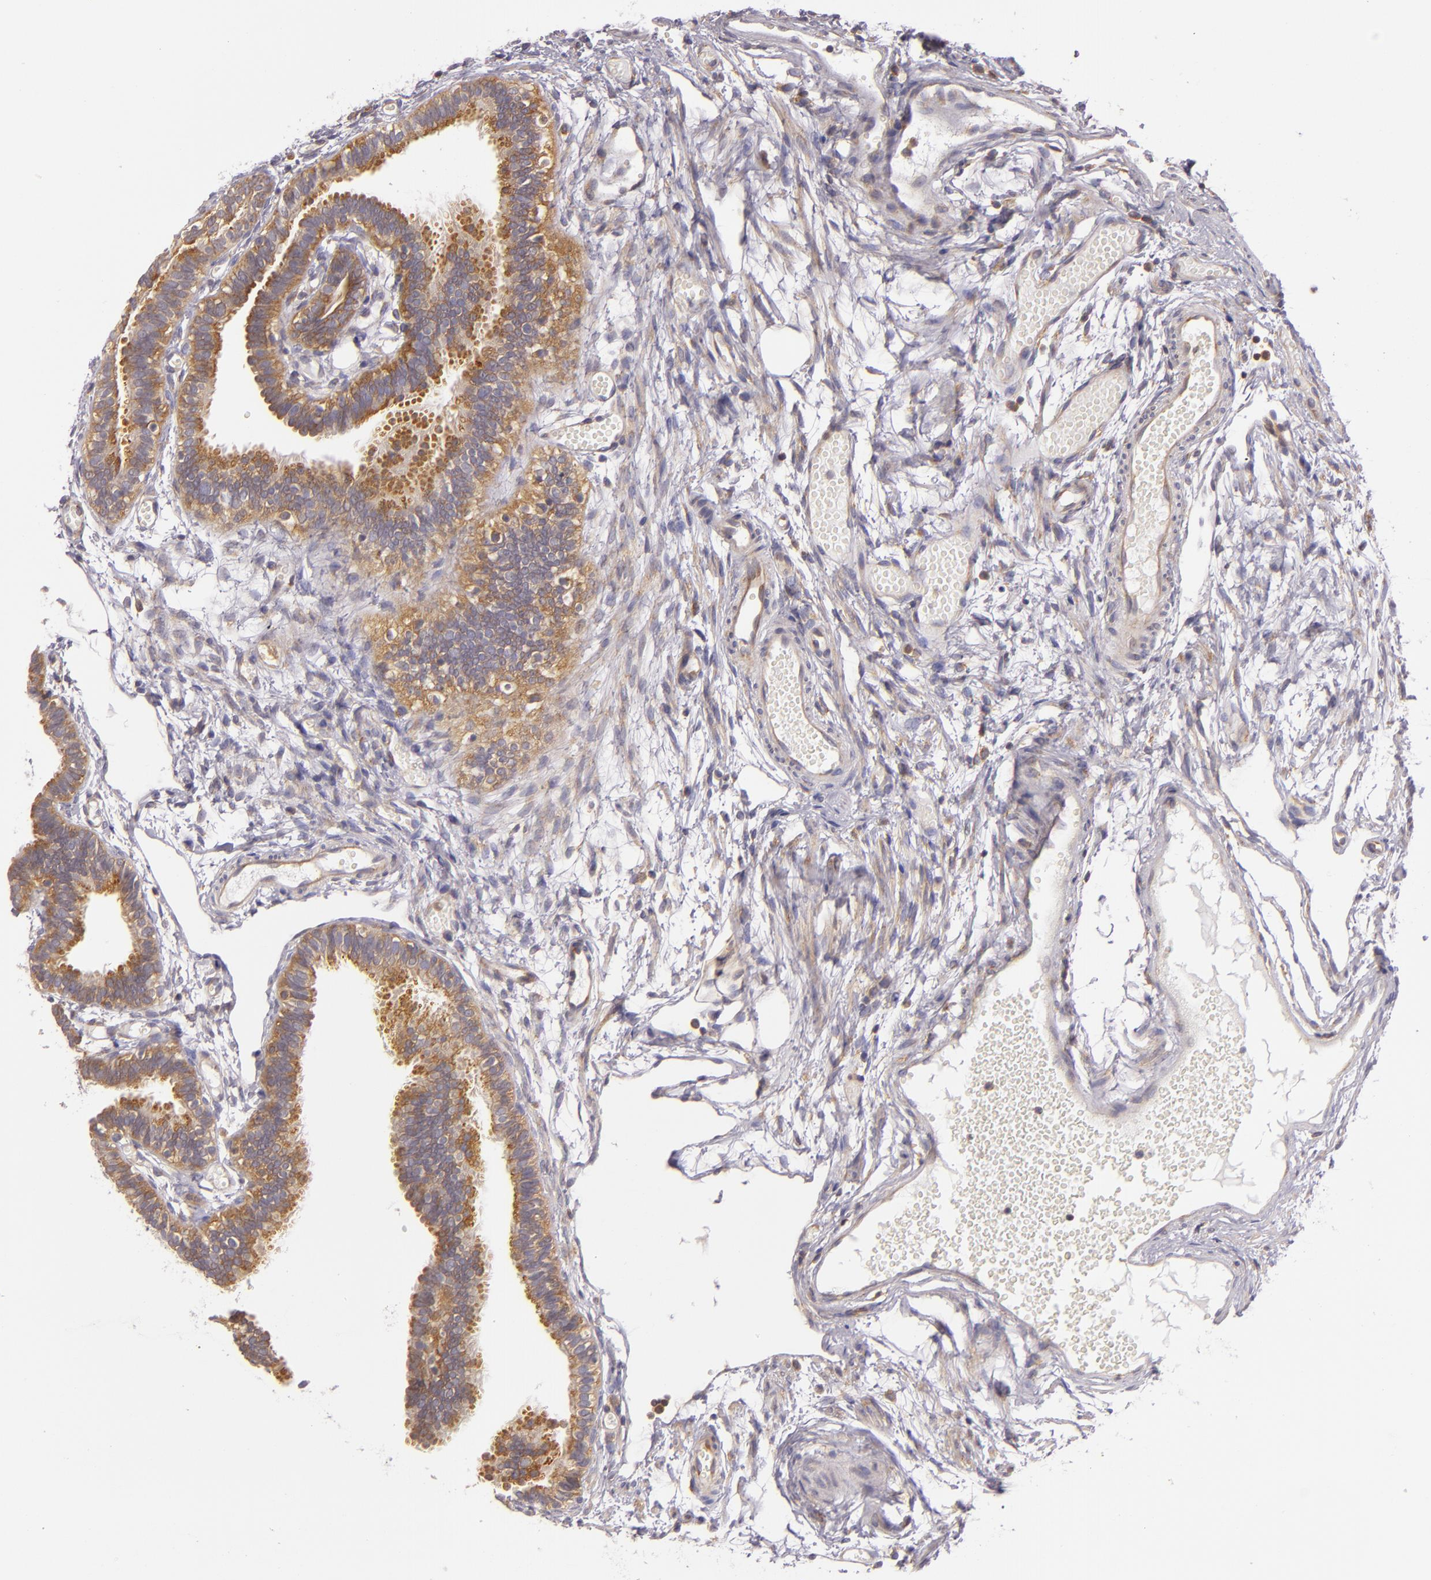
{"staining": {"intensity": "moderate", "quantity": ">75%", "location": "cytoplasmic/membranous"}, "tissue": "fallopian tube", "cell_type": "Glandular cells", "image_type": "normal", "snomed": [{"axis": "morphology", "description": "Normal tissue, NOS"}, {"axis": "topography", "description": "Fallopian tube"}], "caption": "Immunohistochemistry (IHC) of unremarkable fallopian tube shows medium levels of moderate cytoplasmic/membranous positivity in approximately >75% of glandular cells.", "gene": "UPF3B", "patient": {"sex": "female", "age": 29}}